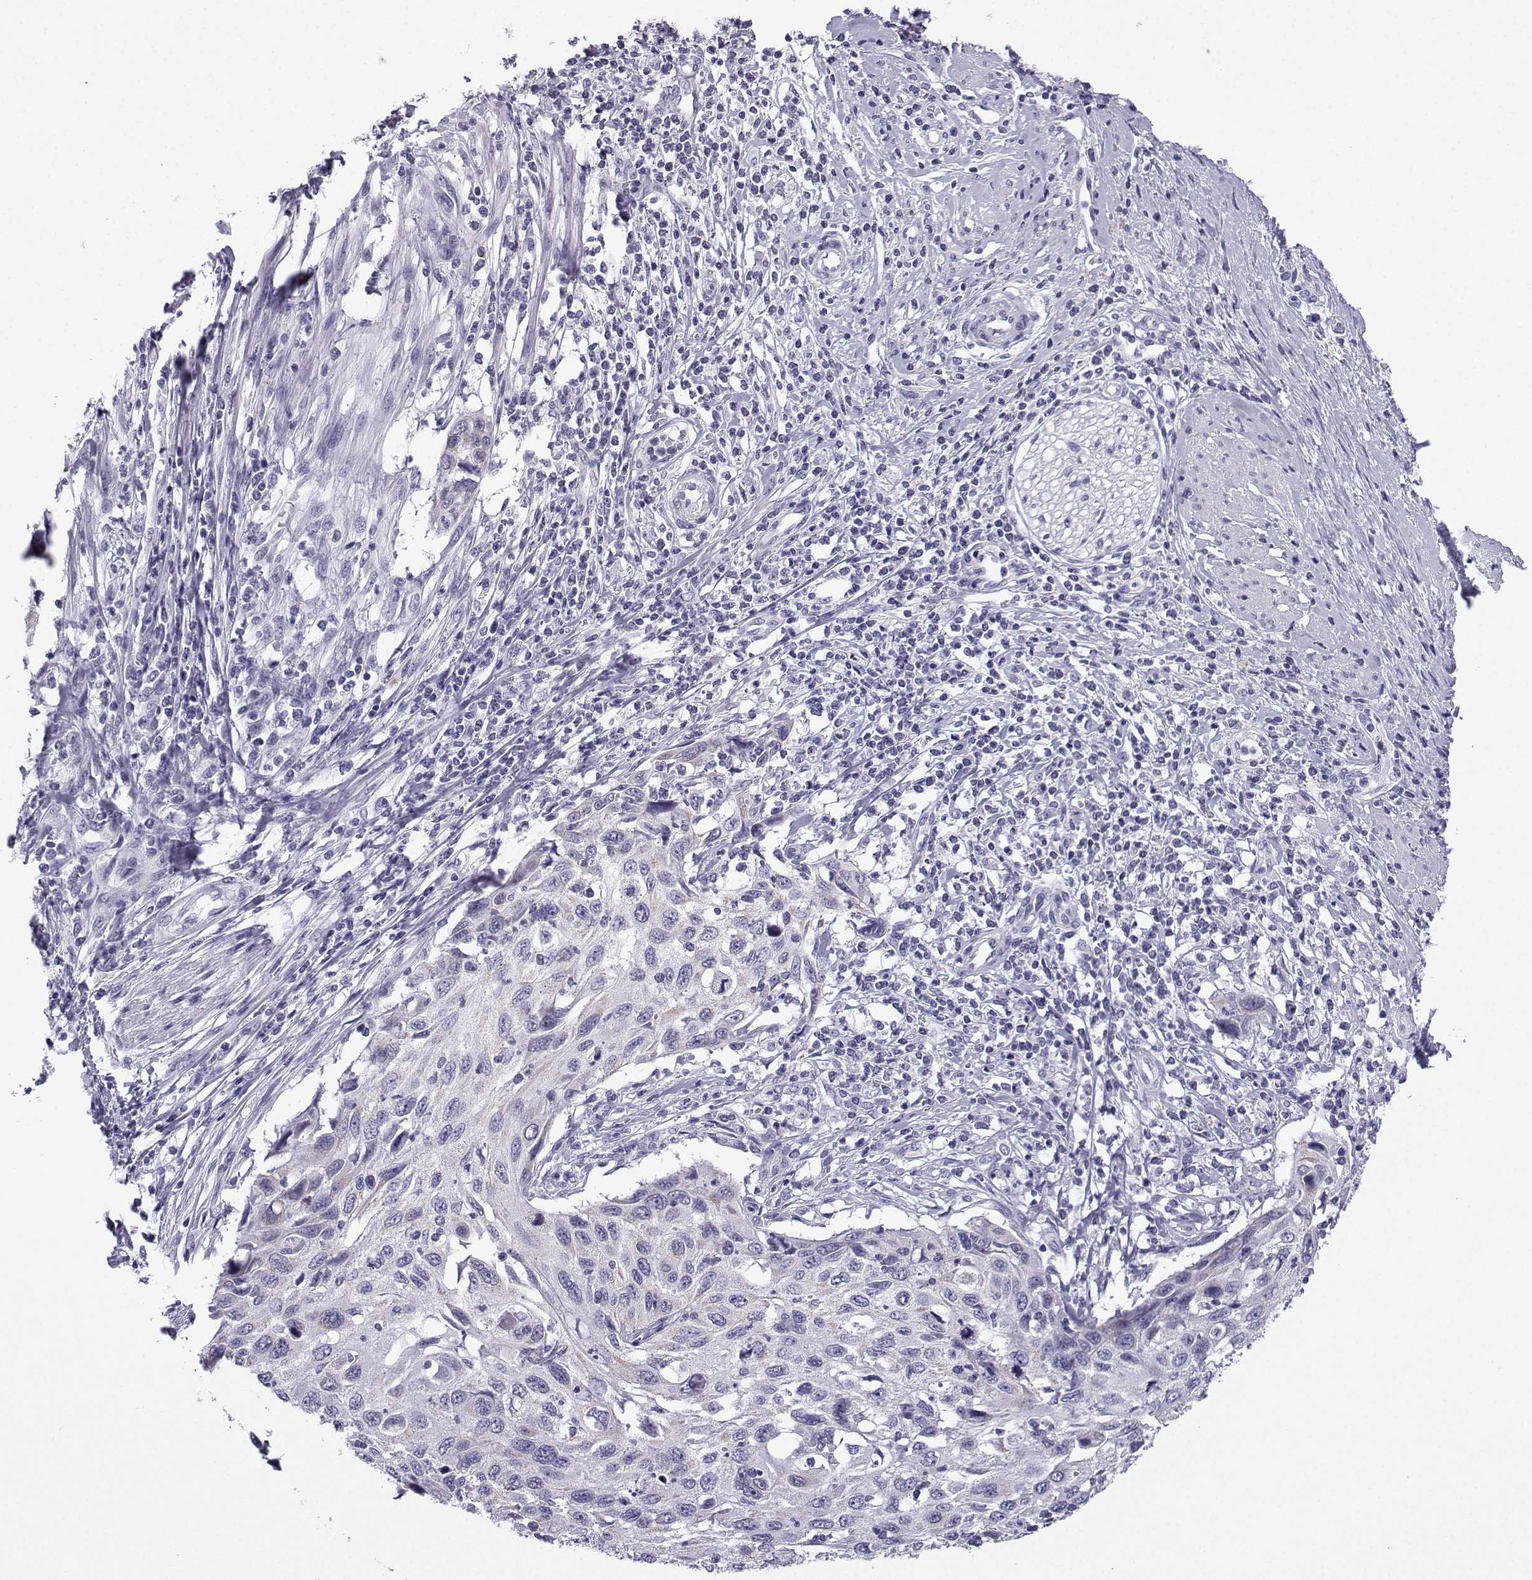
{"staining": {"intensity": "negative", "quantity": "none", "location": "none"}, "tissue": "cervical cancer", "cell_type": "Tumor cells", "image_type": "cancer", "snomed": [{"axis": "morphology", "description": "Squamous cell carcinoma, NOS"}, {"axis": "topography", "description": "Cervix"}], "caption": "This is a photomicrograph of immunohistochemistry (IHC) staining of cervical cancer (squamous cell carcinoma), which shows no positivity in tumor cells.", "gene": "ACRBP", "patient": {"sex": "female", "age": 70}}